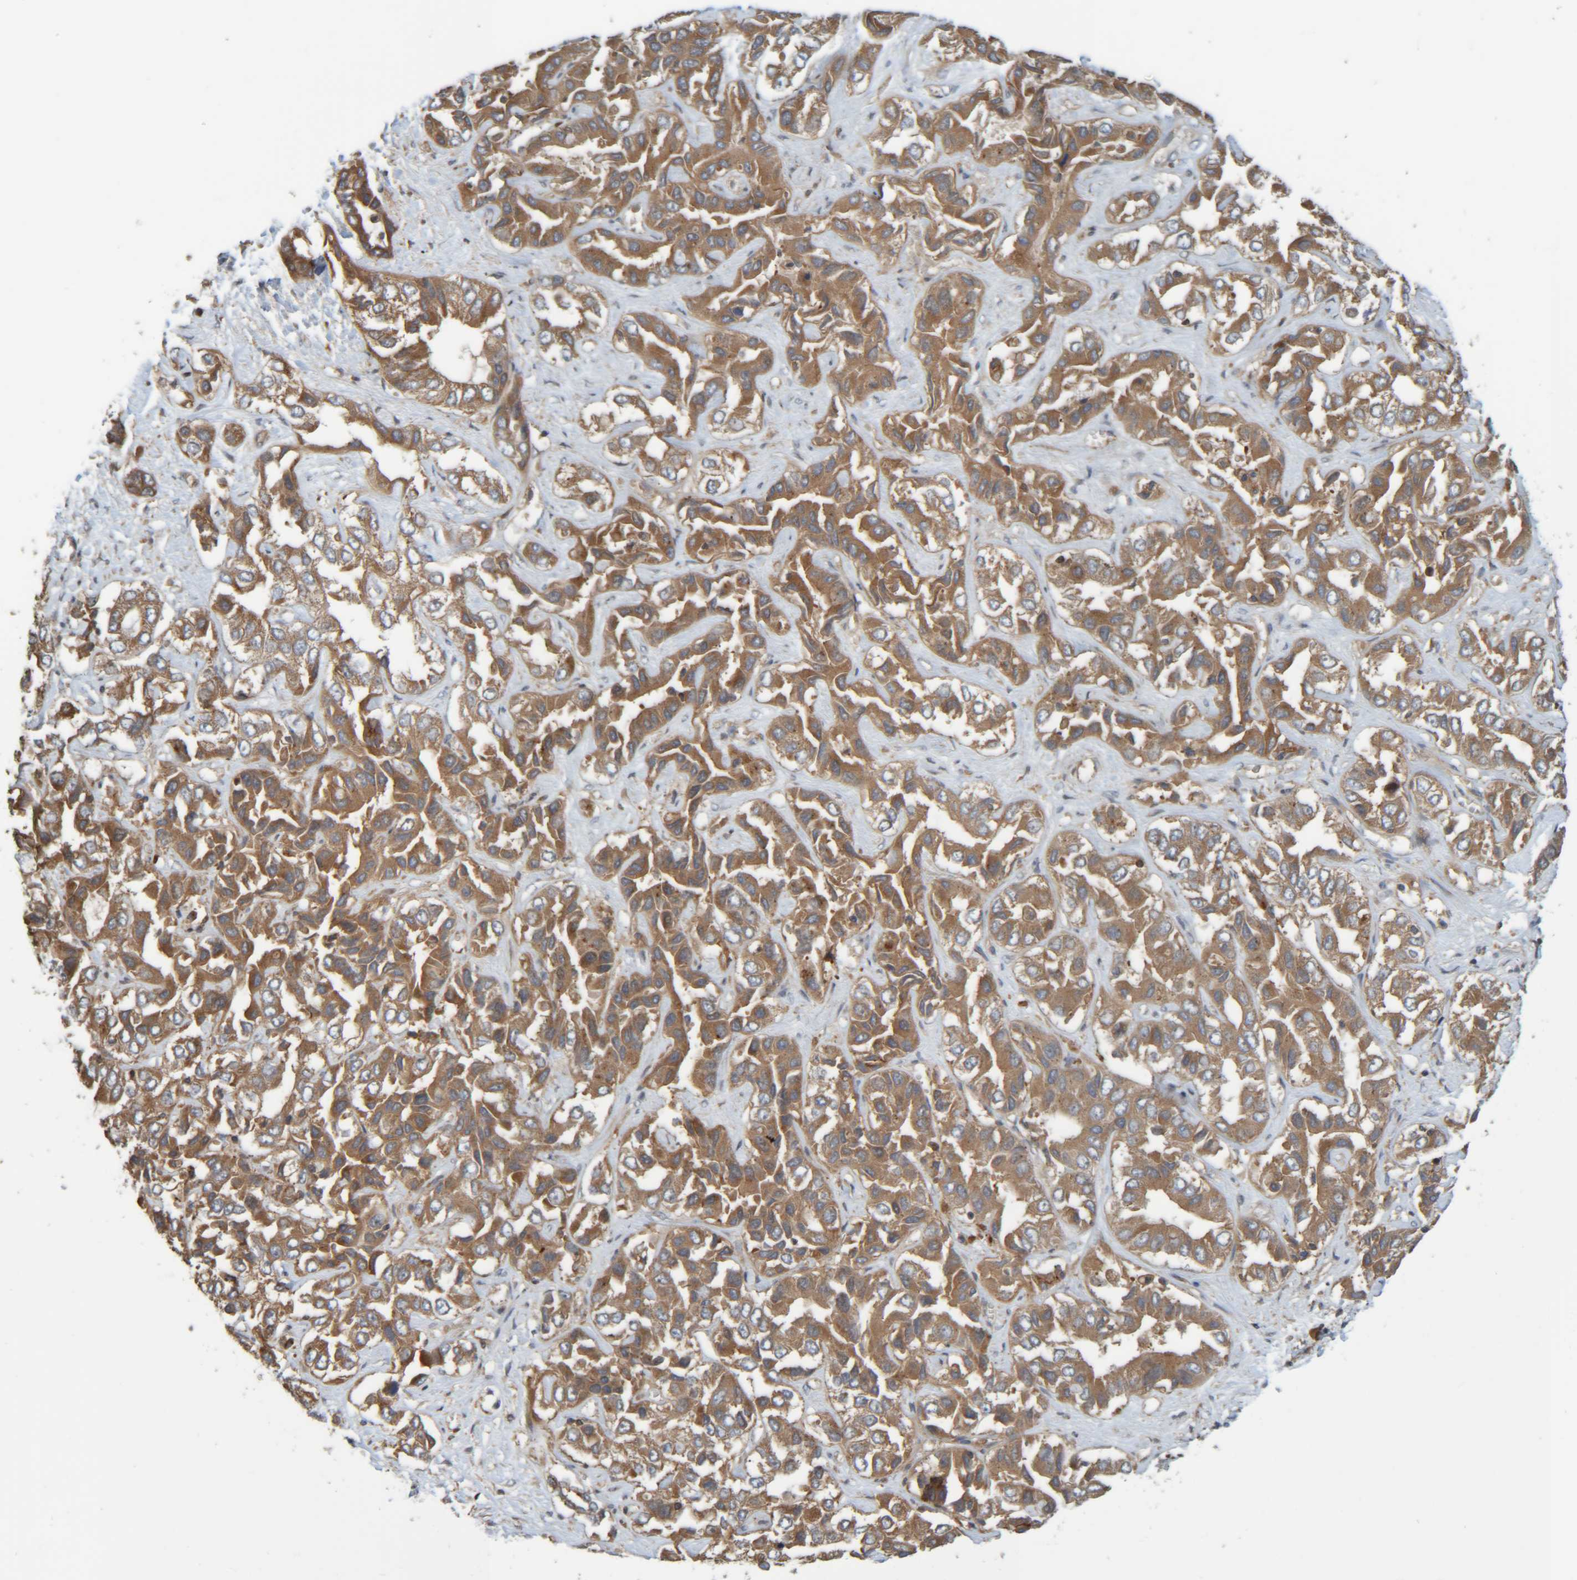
{"staining": {"intensity": "moderate", "quantity": ">75%", "location": "cytoplasmic/membranous"}, "tissue": "liver cancer", "cell_type": "Tumor cells", "image_type": "cancer", "snomed": [{"axis": "morphology", "description": "Cholangiocarcinoma"}, {"axis": "topography", "description": "Liver"}], "caption": "The image demonstrates immunohistochemical staining of liver cancer (cholangiocarcinoma). There is moderate cytoplasmic/membranous expression is present in about >75% of tumor cells.", "gene": "CCDC57", "patient": {"sex": "female", "age": 52}}